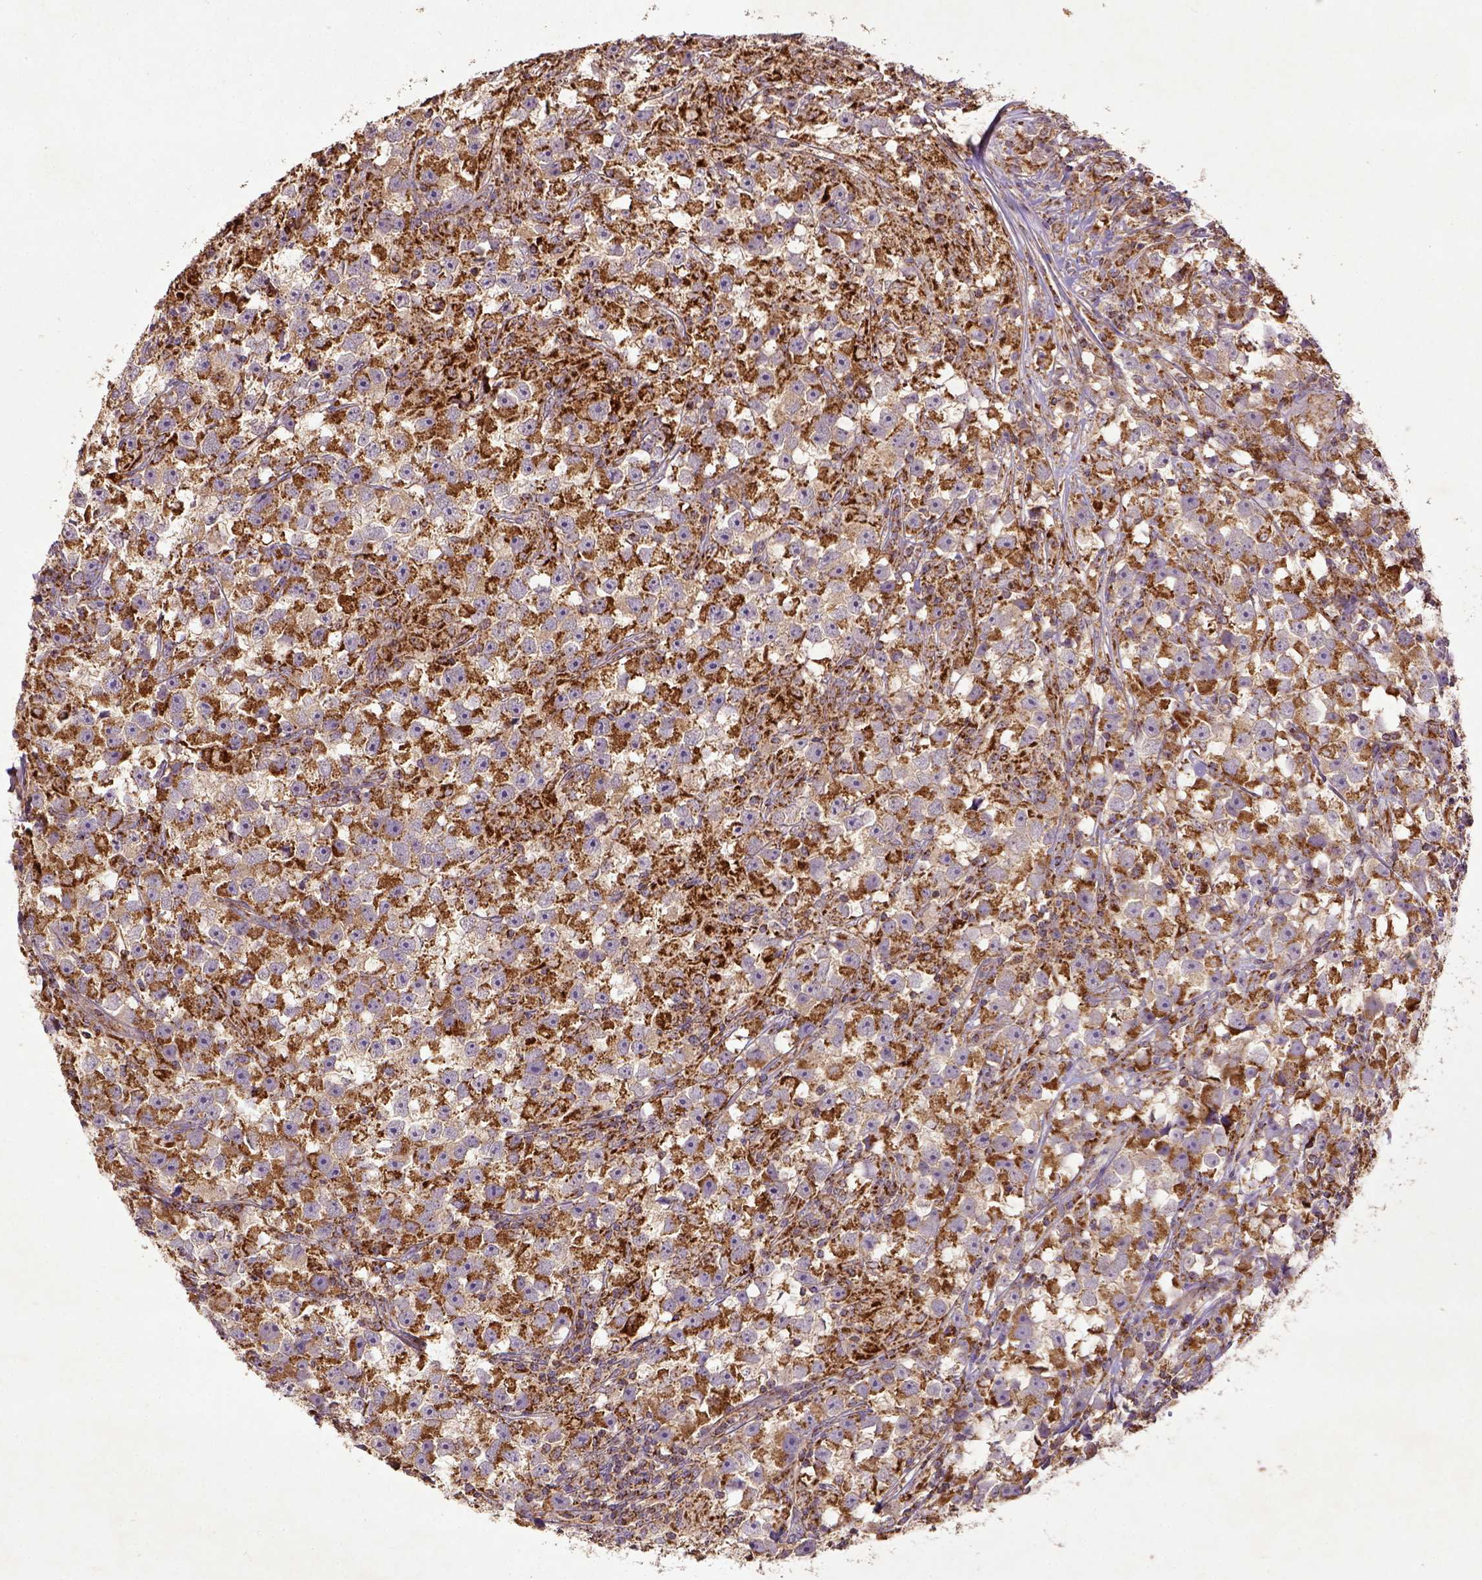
{"staining": {"intensity": "strong", "quantity": "25%-75%", "location": "cytoplasmic/membranous"}, "tissue": "testis cancer", "cell_type": "Tumor cells", "image_type": "cancer", "snomed": [{"axis": "morphology", "description": "Seminoma, NOS"}, {"axis": "topography", "description": "Testis"}], "caption": "This micrograph shows testis seminoma stained with immunohistochemistry (IHC) to label a protein in brown. The cytoplasmic/membranous of tumor cells show strong positivity for the protein. Nuclei are counter-stained blue.", "gene": "MT-CO1", "patient": {"sex": "male", "age": 33}}